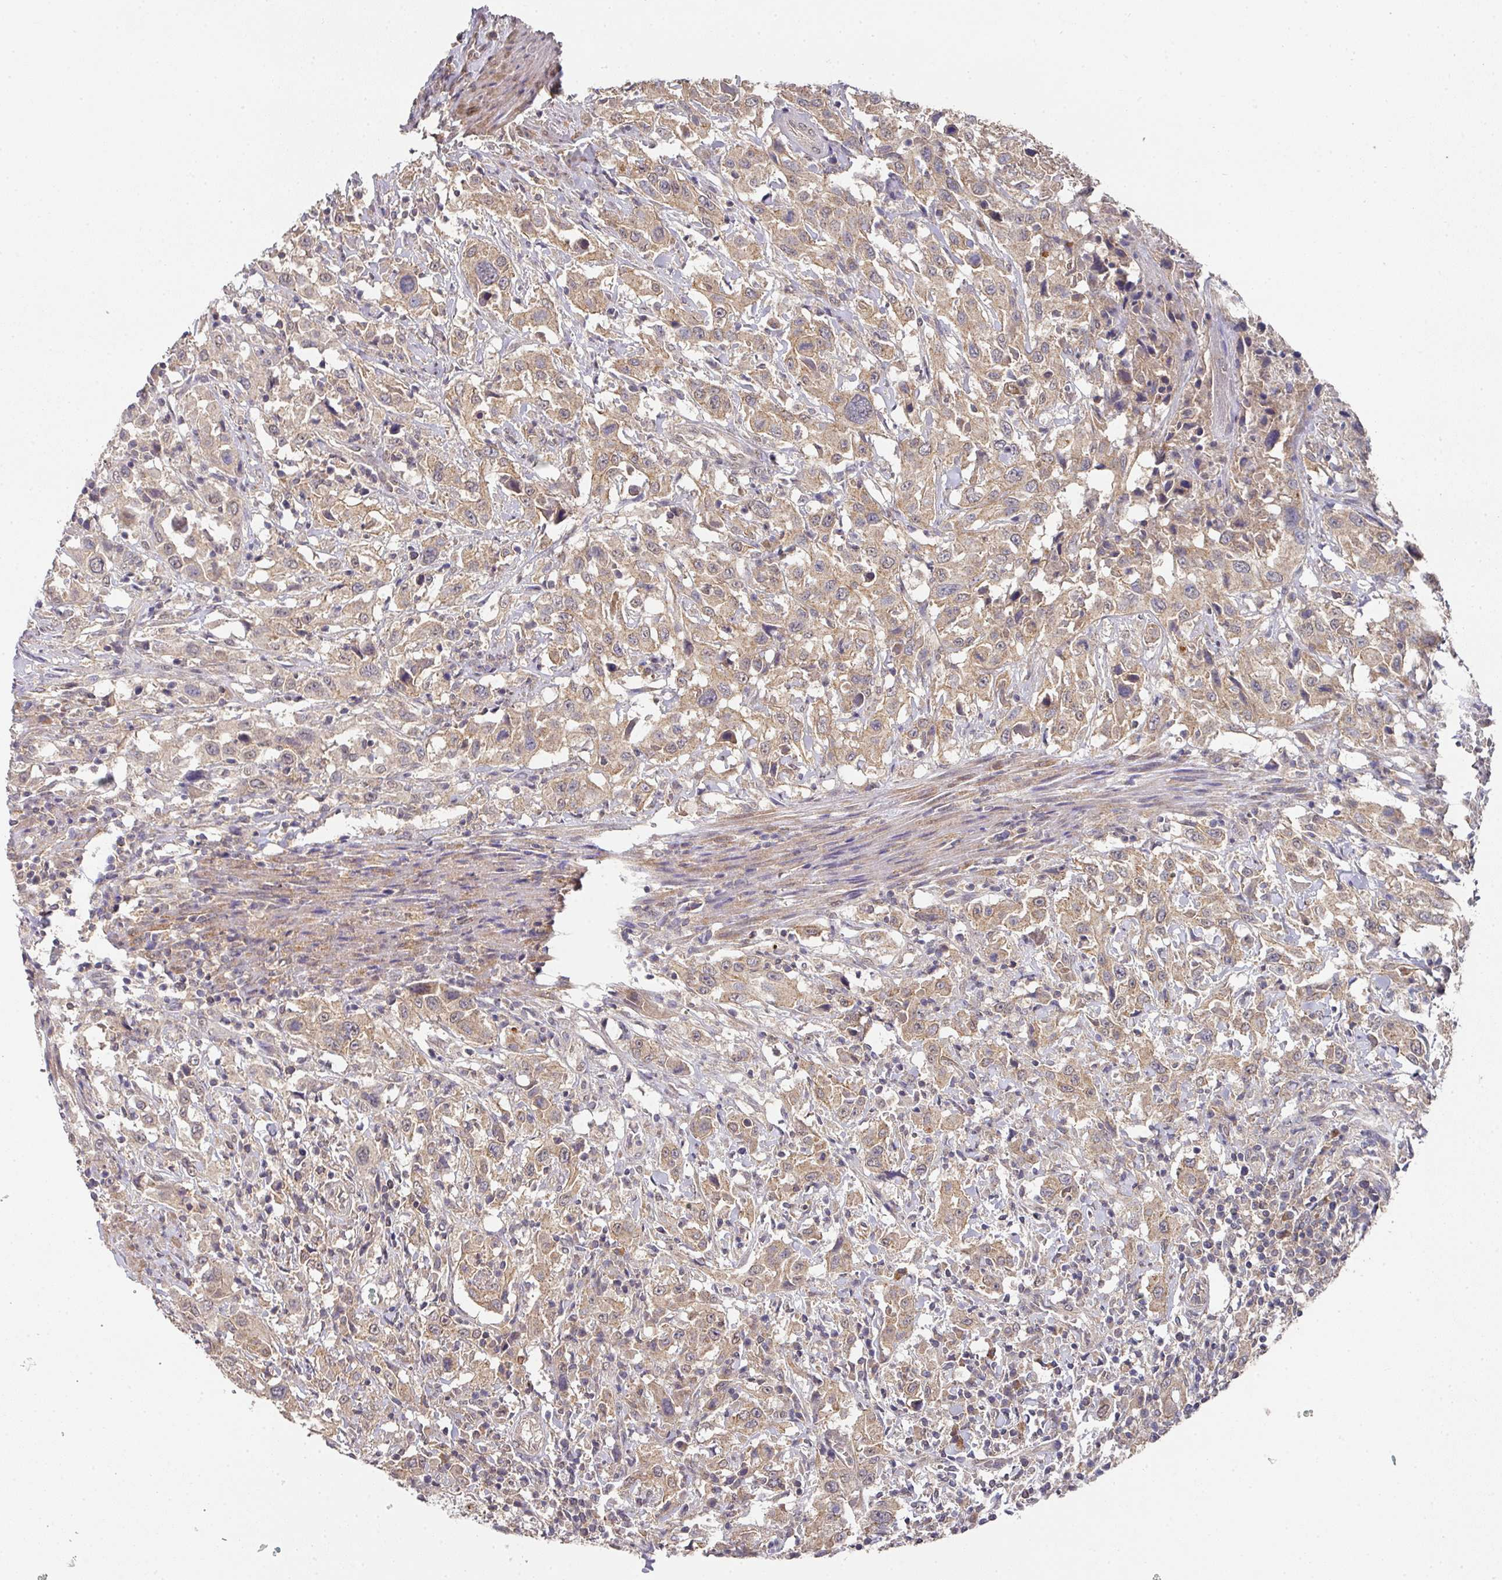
{"staining": {"intensity": "weak", "quantity": ">75%", "location": "cytoplasmic/membranous"}, "tissue": "urothelial cancer", "cell_type": "Tumor cells", "image_type": "cancer", "snomed": [{"axis": "morphology", "description": "Urothelial carcinoma, High grade"}, {"axis": "topography", "description": "Urinary bladder"}], "caption": "High-magnification brightfield microscopy of urothelial cancer stained with DAB (brown) and counterstained with hematoxylin (blue). tumor cells exhibit weak cytoplasmic/membranous positivity is seen in about>75% of cells.", "gene": "EXTL3", "patient": {"sex": "male", "age": 61}}